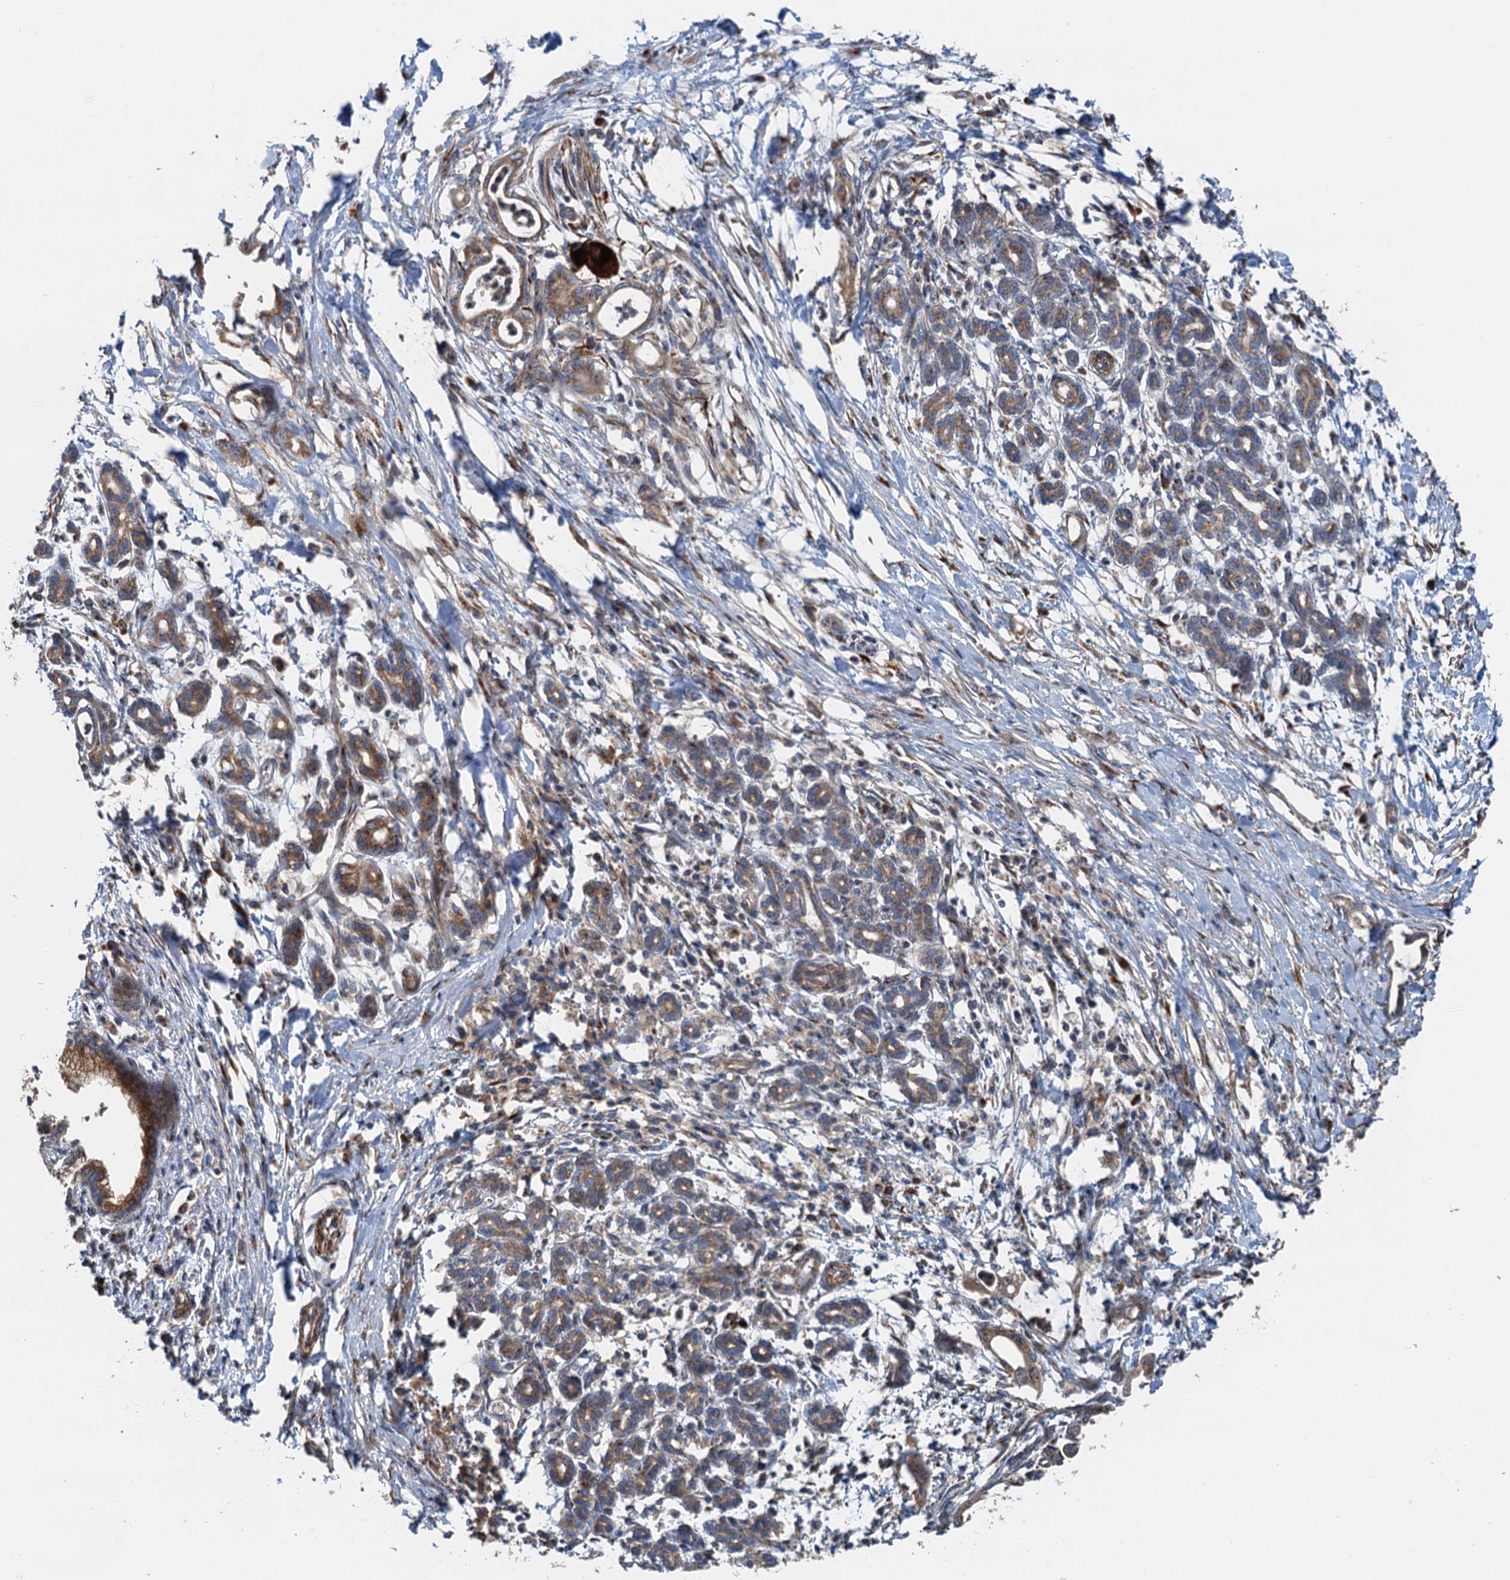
{"staining": {"intensity": "moderate", "quantity": ">75%", "location": "cytoplasmic/membranous"}, "tissue": "pancreatic cancer", "cell_type": "Tumor cells", "image_type": "cancer", "snomed": [{"axis": "morphology", "description": "Adenocarcinoma, NOS"}, {"axis": "topography", "description": "Pancreas"}], "caption": "This is a micrograph of IHC staining of pancreatic cancer (adenocarcinoma), which shows moderate staining in the cytoplasmic/membranous of tumor cells.", "gene": "ANKRD26", "patient": {"sex": "female", "age": 55}}